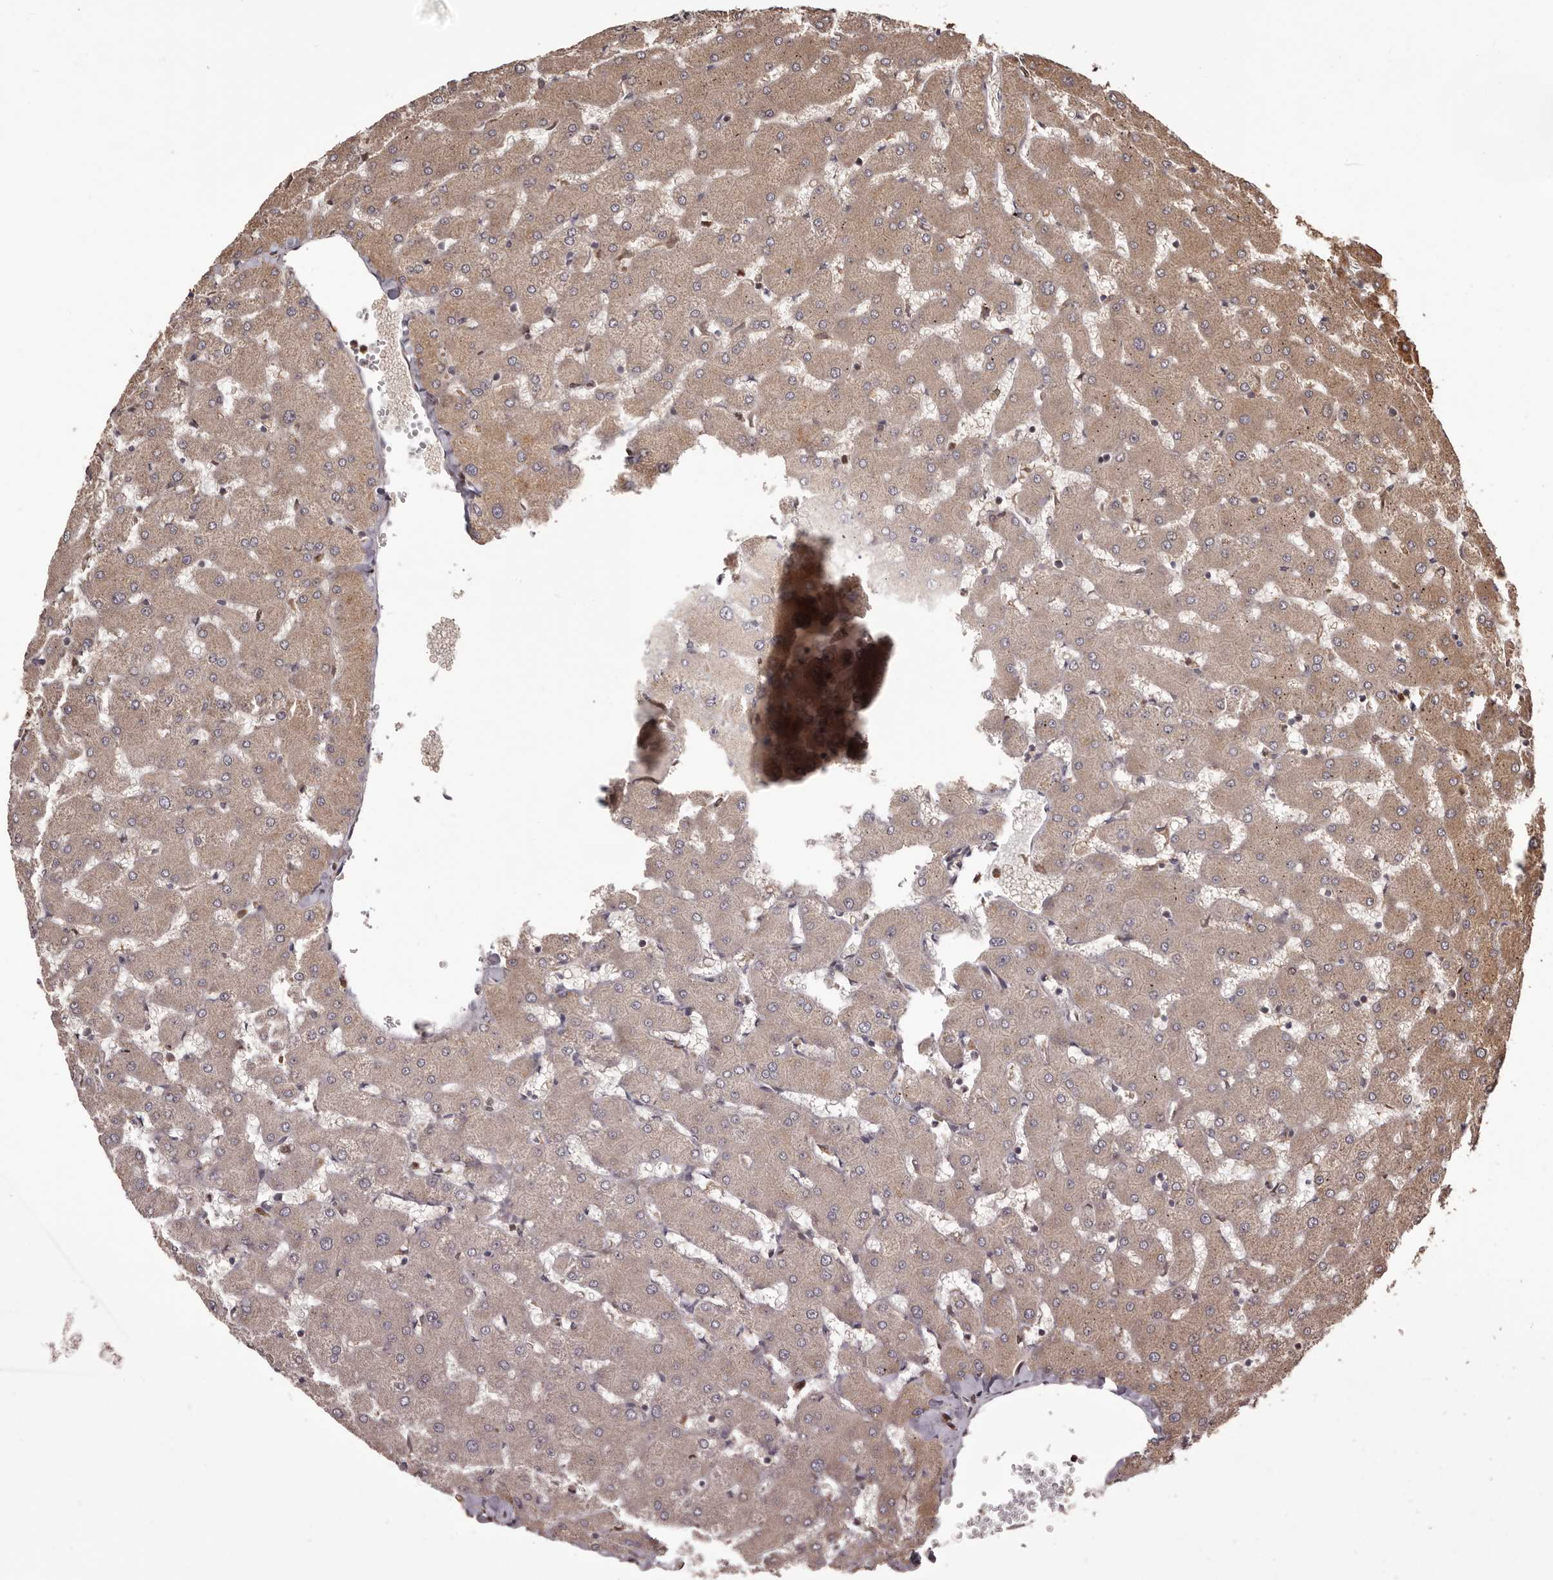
{"staining": {"intensity": "moderate", "quantity": "25%-75%", "location": "cytoplasmic/membranous"}, "tissue": "liver", "cell_type": "Cholangiocytes", "image_type": "normal", "snomed": [{"axis": "morphology", "description": "Normal tissue, NOS"}, {"axis": "topography", "description": "Liver"}], "caption": "High-power microscopy captured an immunohistochemistry (IHC) image of unremarkable liver, revealing moderate cytoplasmic/membranous positivity in about 25%-75% of cholangiocytes. Using DAB (brown) and hematoxylin (blue) stains, captured at high magnification using brightfield microscopy.", "gene": "ZCCHC7", "patient": {"sex": "female", "age": 63}}